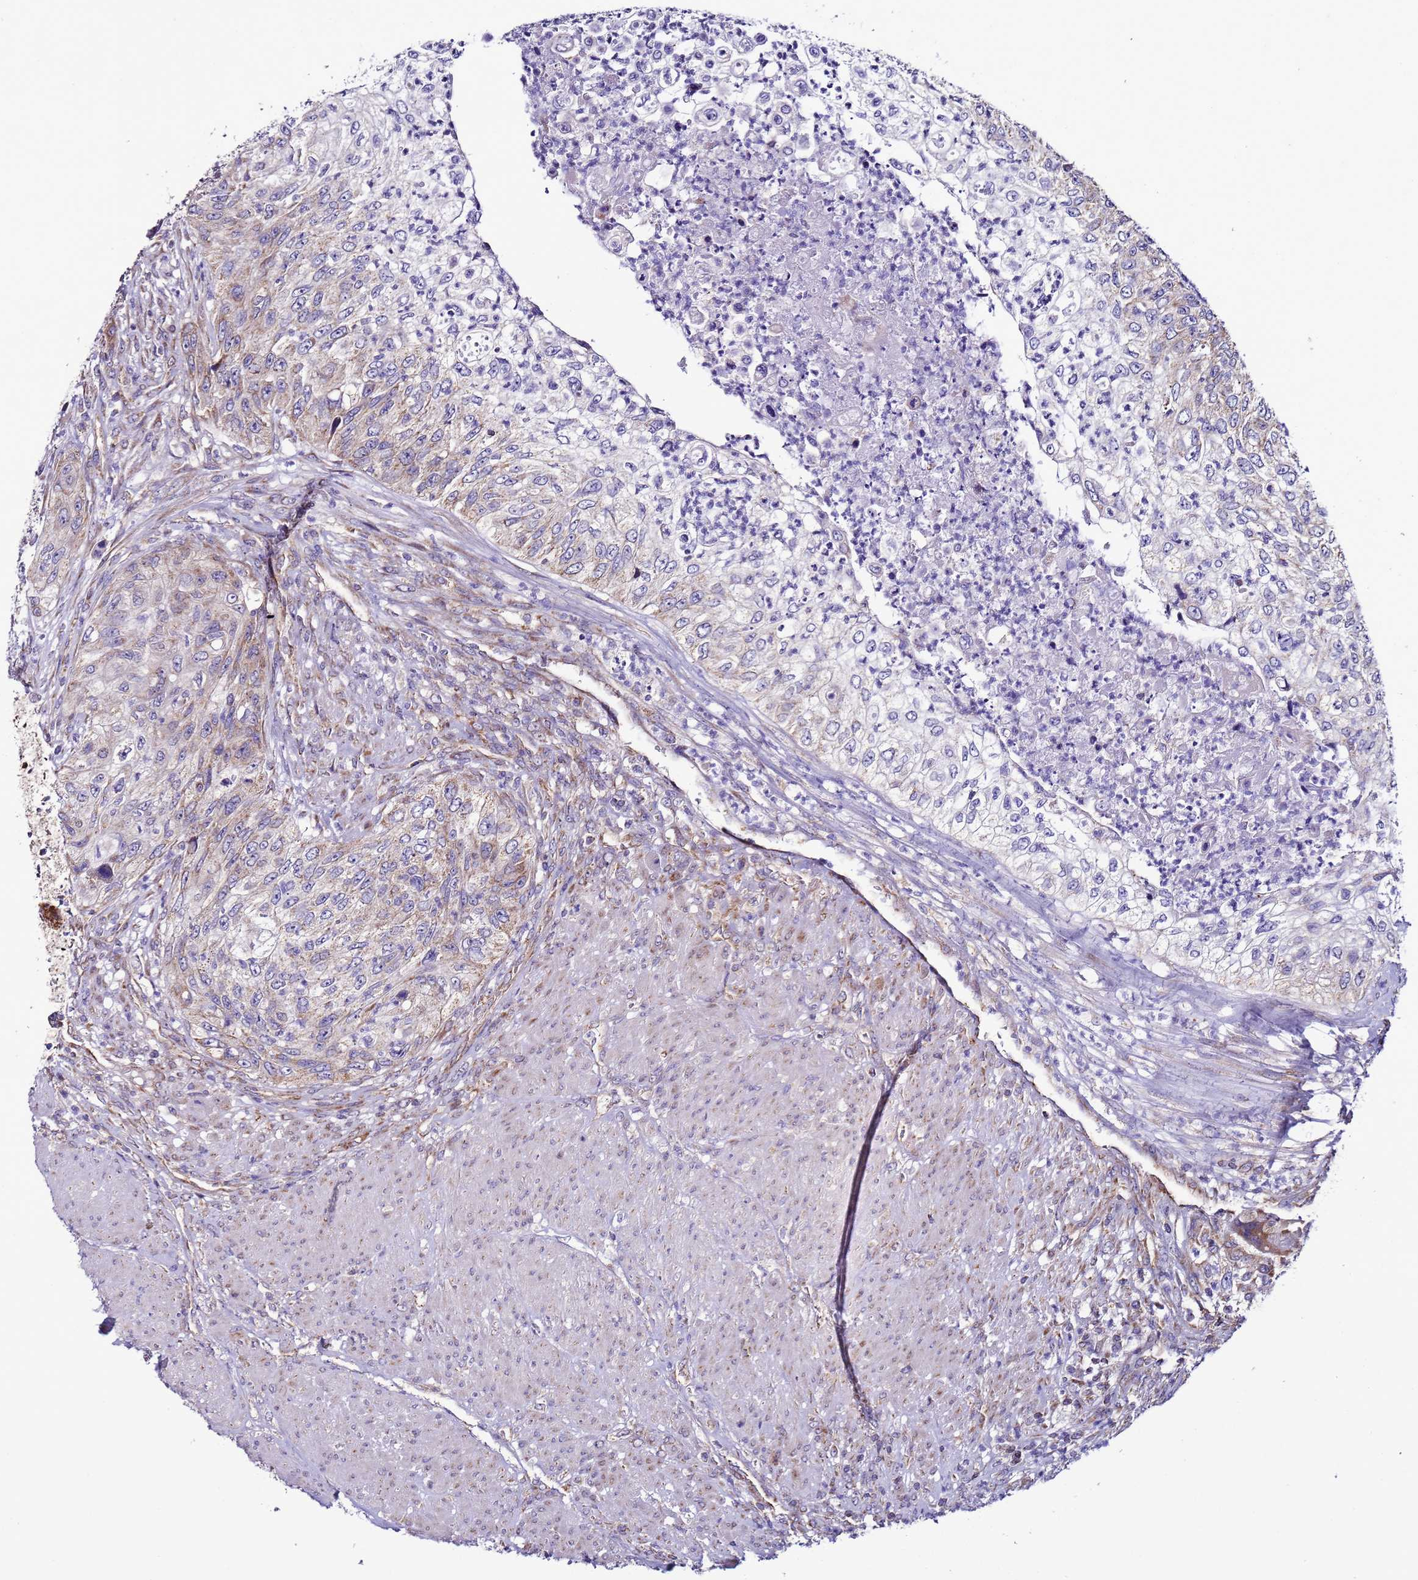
{"staining": {"intensity": "weak", "quantity": "<25%", "location": "cytoplasmic/membranous"}, "tissue": "urothelial cancer", "cell_type": "Tumor cells", "image_type": "cancer", "snomed": [{"axis": "morphology", "description": "Urothelial carcinoma, High grade"}, {"axis": "topography", "description": "Urinary bladder"}], "caption": "IHC image of human urothelial cancer stained for a protein (brown), which reveals no positivity in tumor cells.", "gene": "AHI1", "patient": {"sex": "female", "age": 60}}